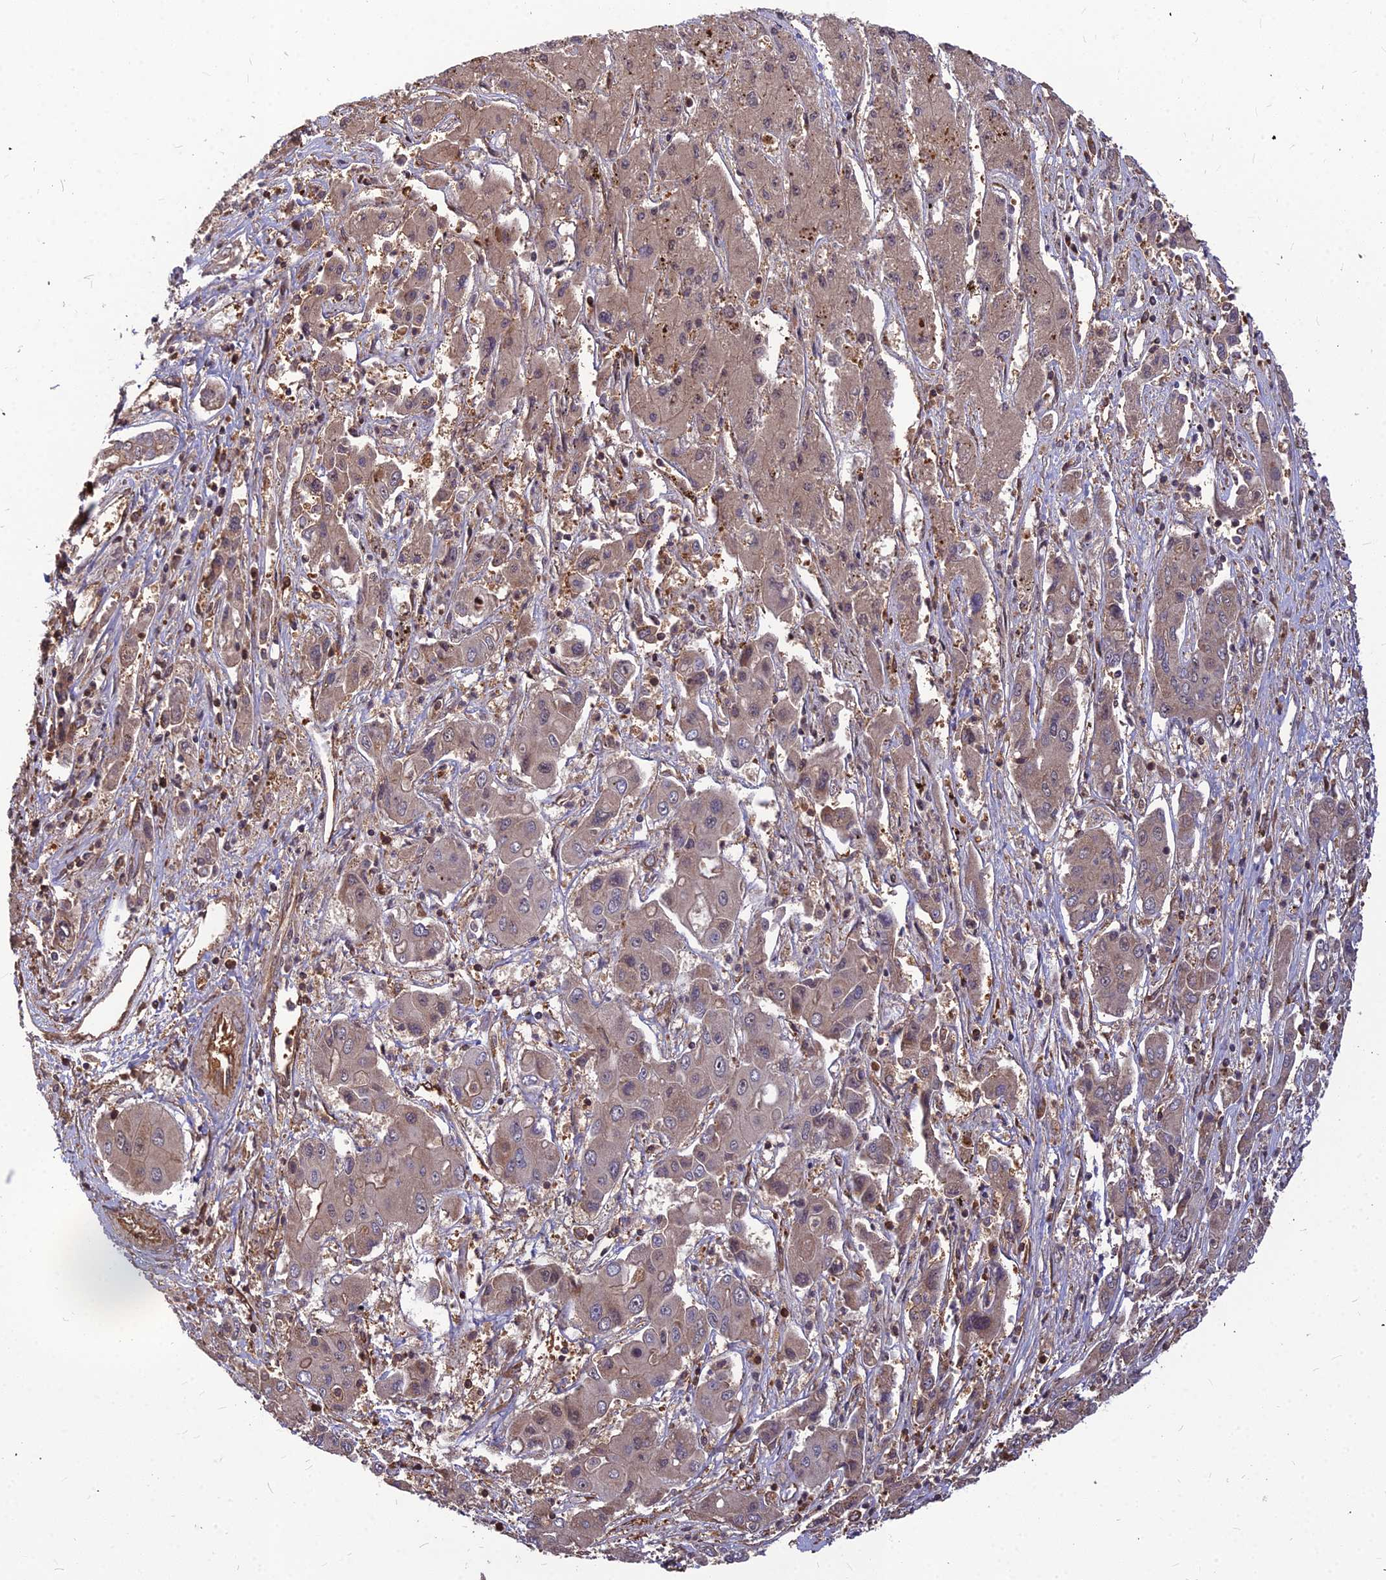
{"staining": {"intensity": "negative", "quantity": "none", "location": "none"}, "tissue": "liver cancer", "cell_type": "Tumor cells", "image_type": "cancer", "snomed": [{"axis": "morphology", "description": "Cholangiocarcinoma"}, {"axis": "topography", "description": "Liver"}], "caption": "Tumor cells are negative for protein expression in human liver cancer (cholangiocarcinoma).", "gene": "ZNF467", "patient": {"sex": "male", "age": 67}}